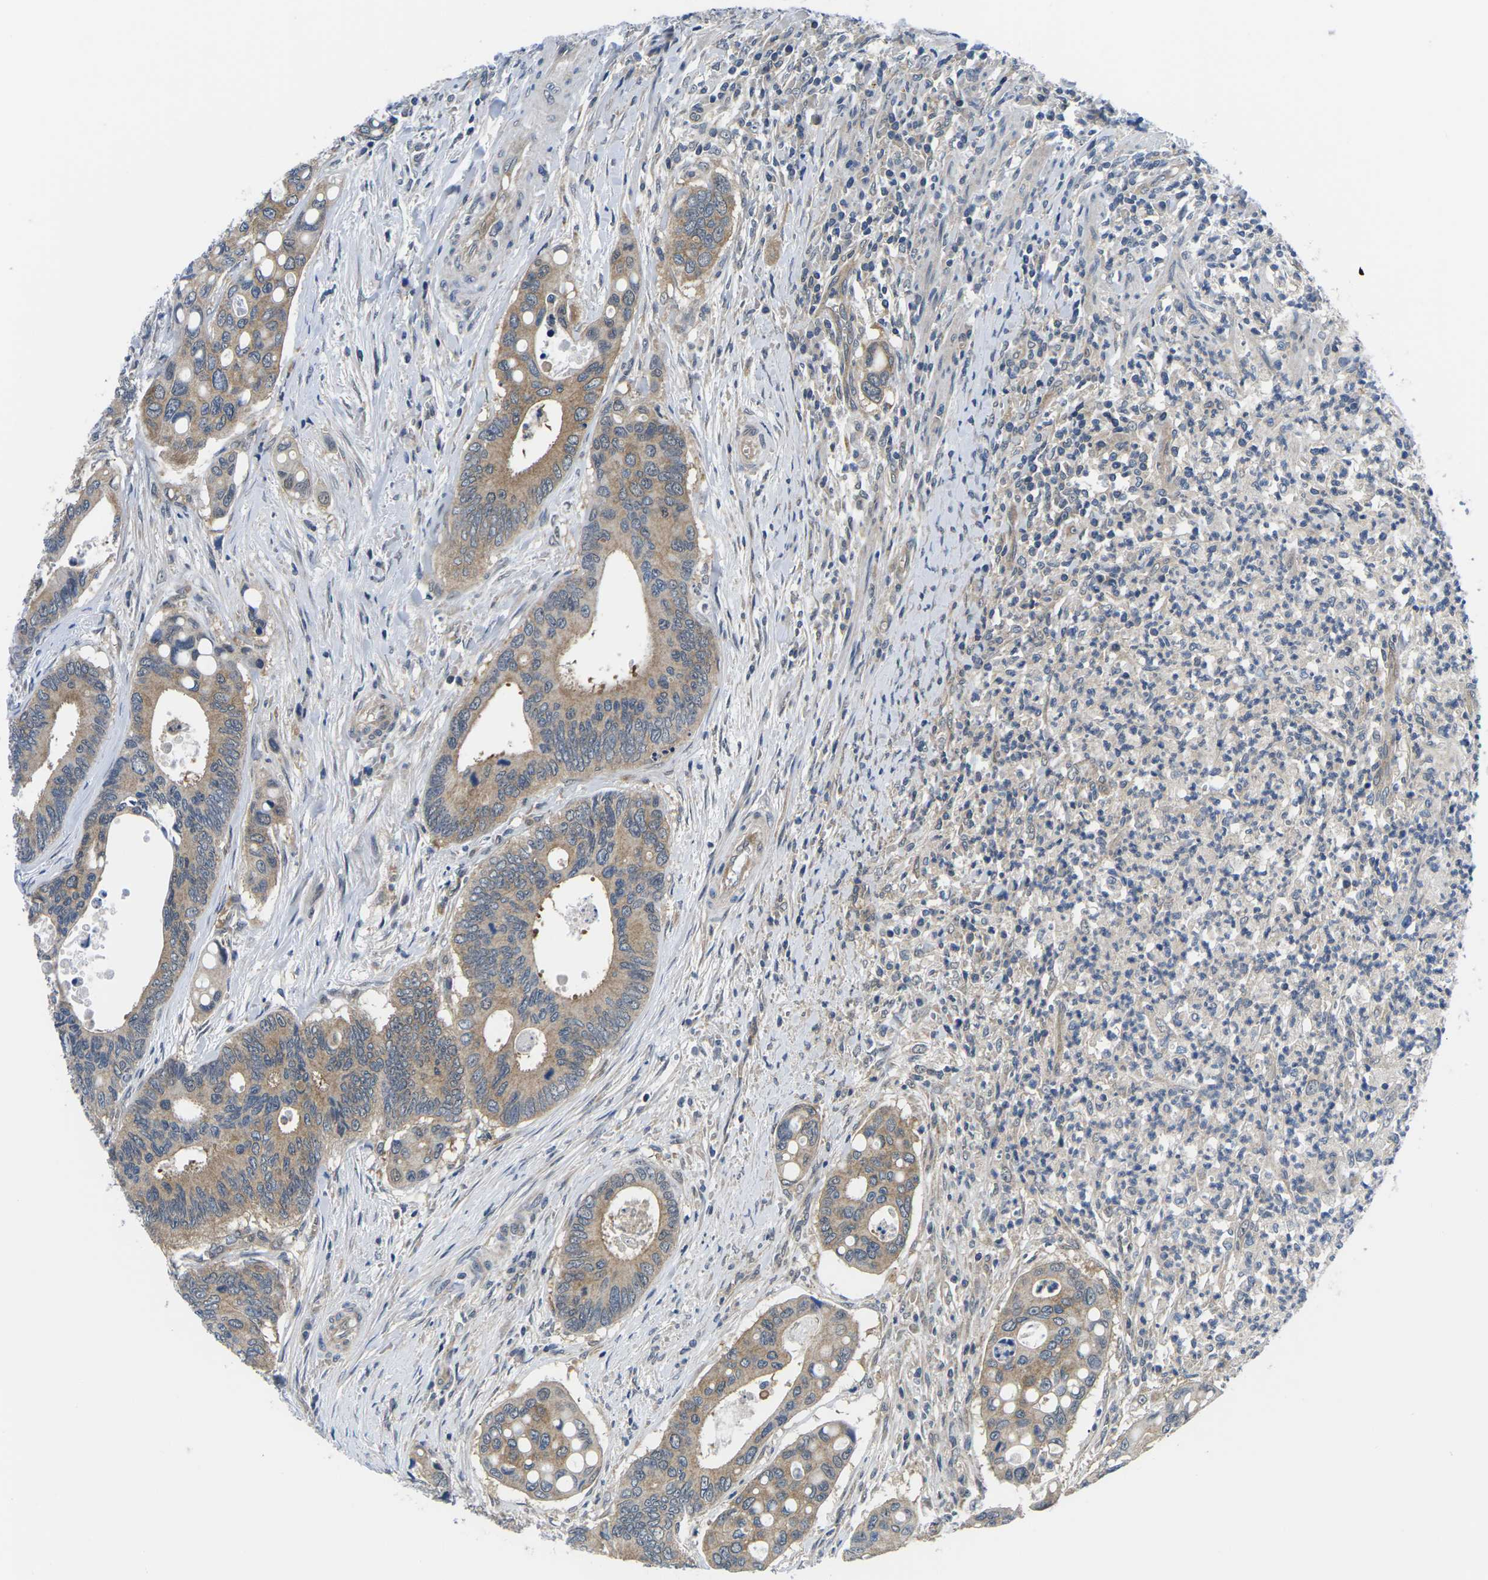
{"staining": {"intensity": "moderate", "quantity": ">75%", "location": "cytoplasmic/membranous"}, "tissue": "colorectal cancer", "cell_type": "Tumor cells", "image_type": "cancer", "snomed": [{"axis": "morphology", "description": "Inflammation, NOS"}, {"axis": "morphology", "description": "Adenocarcinoma, NOS"}, {"axis": "topography", "description": "Colon"}], "caption": "This photomicrograph displays immunohistochemistry (IHC) staining of adenocarcinoma (colorectal), with medium moderate cytoplasmic/membranous positivity in about >75% of tumor cells.", "gene": "GSK3B", "patient": {"sex": "male", "age": 72}}